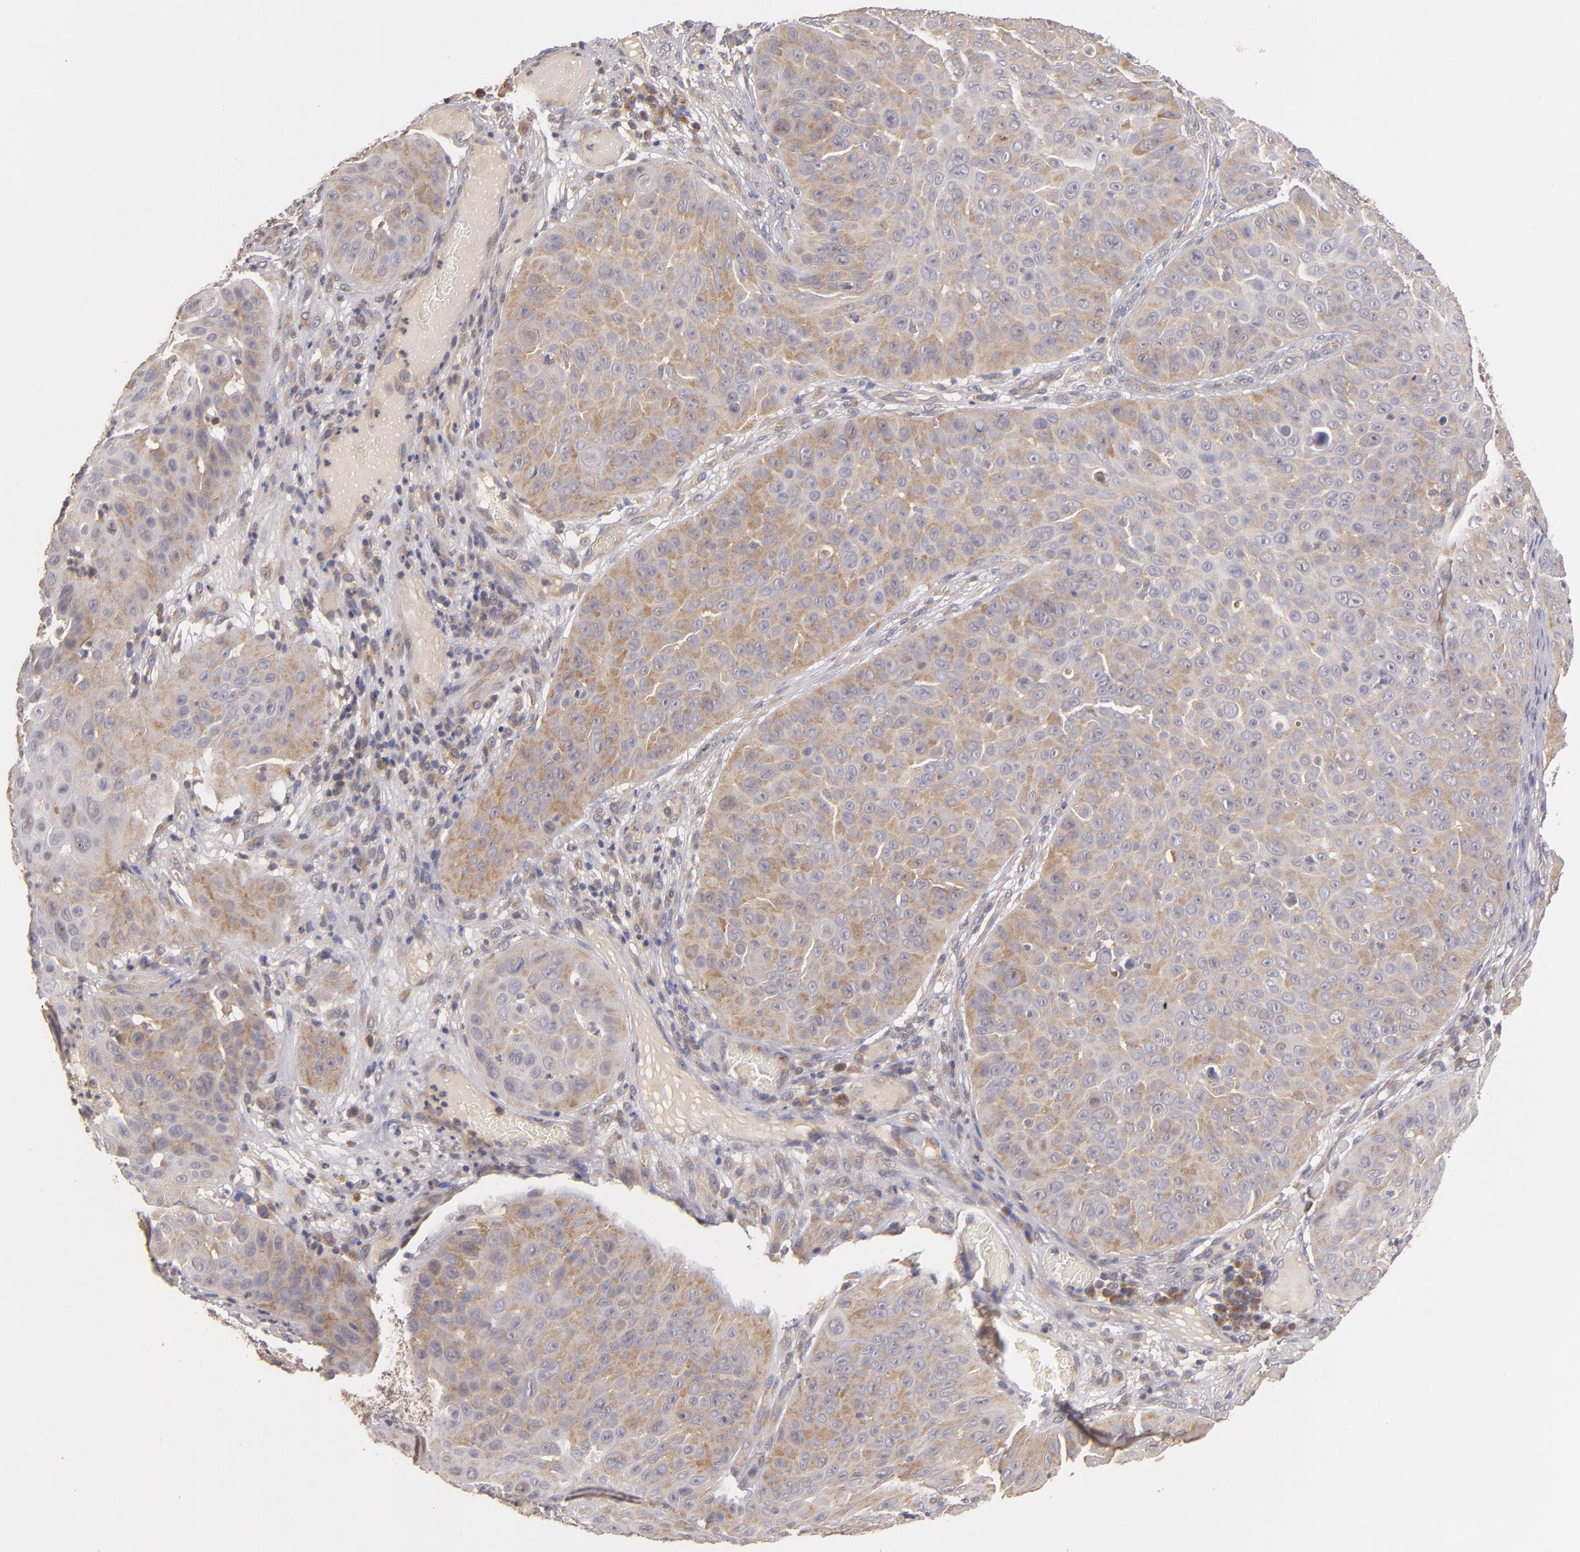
{"staining": {"intensity": "moderate", "quantity": "25%-75%", "location": "cytoplasmic/membranous"}, "tissue": "skin cancer", "cell_type": "Tumor cells", "image_type": "cancer", "snomed": [{"axis": "morphology", "description": "Squamous cell carcinoma, NOS"}, {"axis": "topography", "description": "Skin"}], "caption": "Squamous cell carcinoma (skin) was stained to show a protein in brown. There is medium levels of moderate cytoplasmic/membranous staining in approximately 25%-75% of tumor cells. (Brightfield microscopy of DAB IHC at high magnification).", "gene": "UPF3B", "patient": {"sex": "male", "age": 82}}